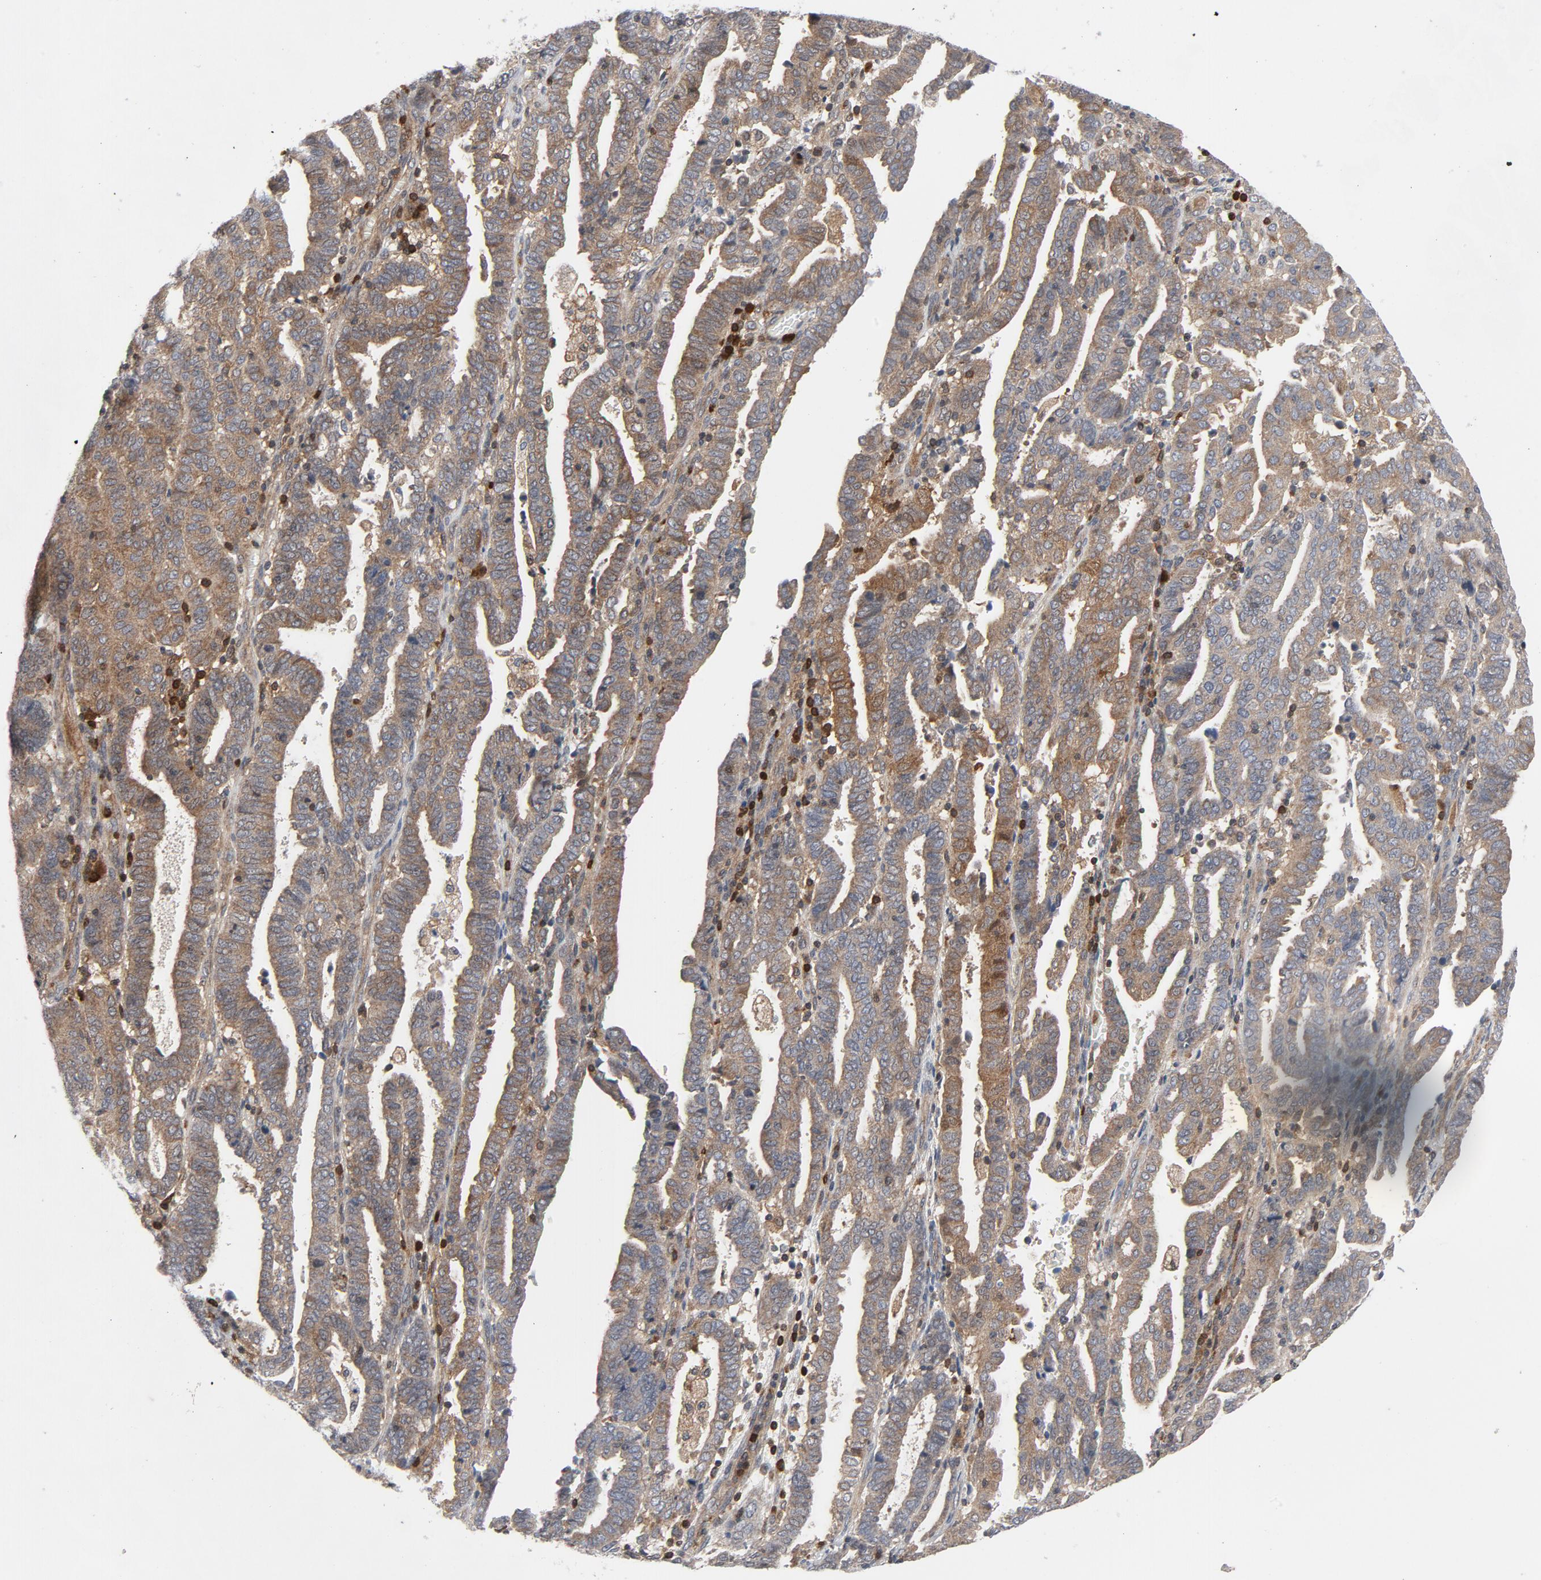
{"staining": {"intensity": "weak", "quantity": "25%-75%", "location": "cytoplasmic/membranous"}, "tissue": "endometrial cancer", "cell_type": "Tumor cells", "image_type": "cancer", "snomed": [{"axis": "morphology", "description": "Adenocarcinoma, NOS"}, {"axis": "topography", "description": "Uterus"}], "caption": "Endometrial cancer (adenocarcinoma) tissue reveals weak cytoplasmic/membranous positivity in approximately 25%-75% of tumor cells, visualized by immunohistochemistry. Nuclei are stained in blue.", "gene": "TRADD", "patient": {"sex": "female", "age": 83}}